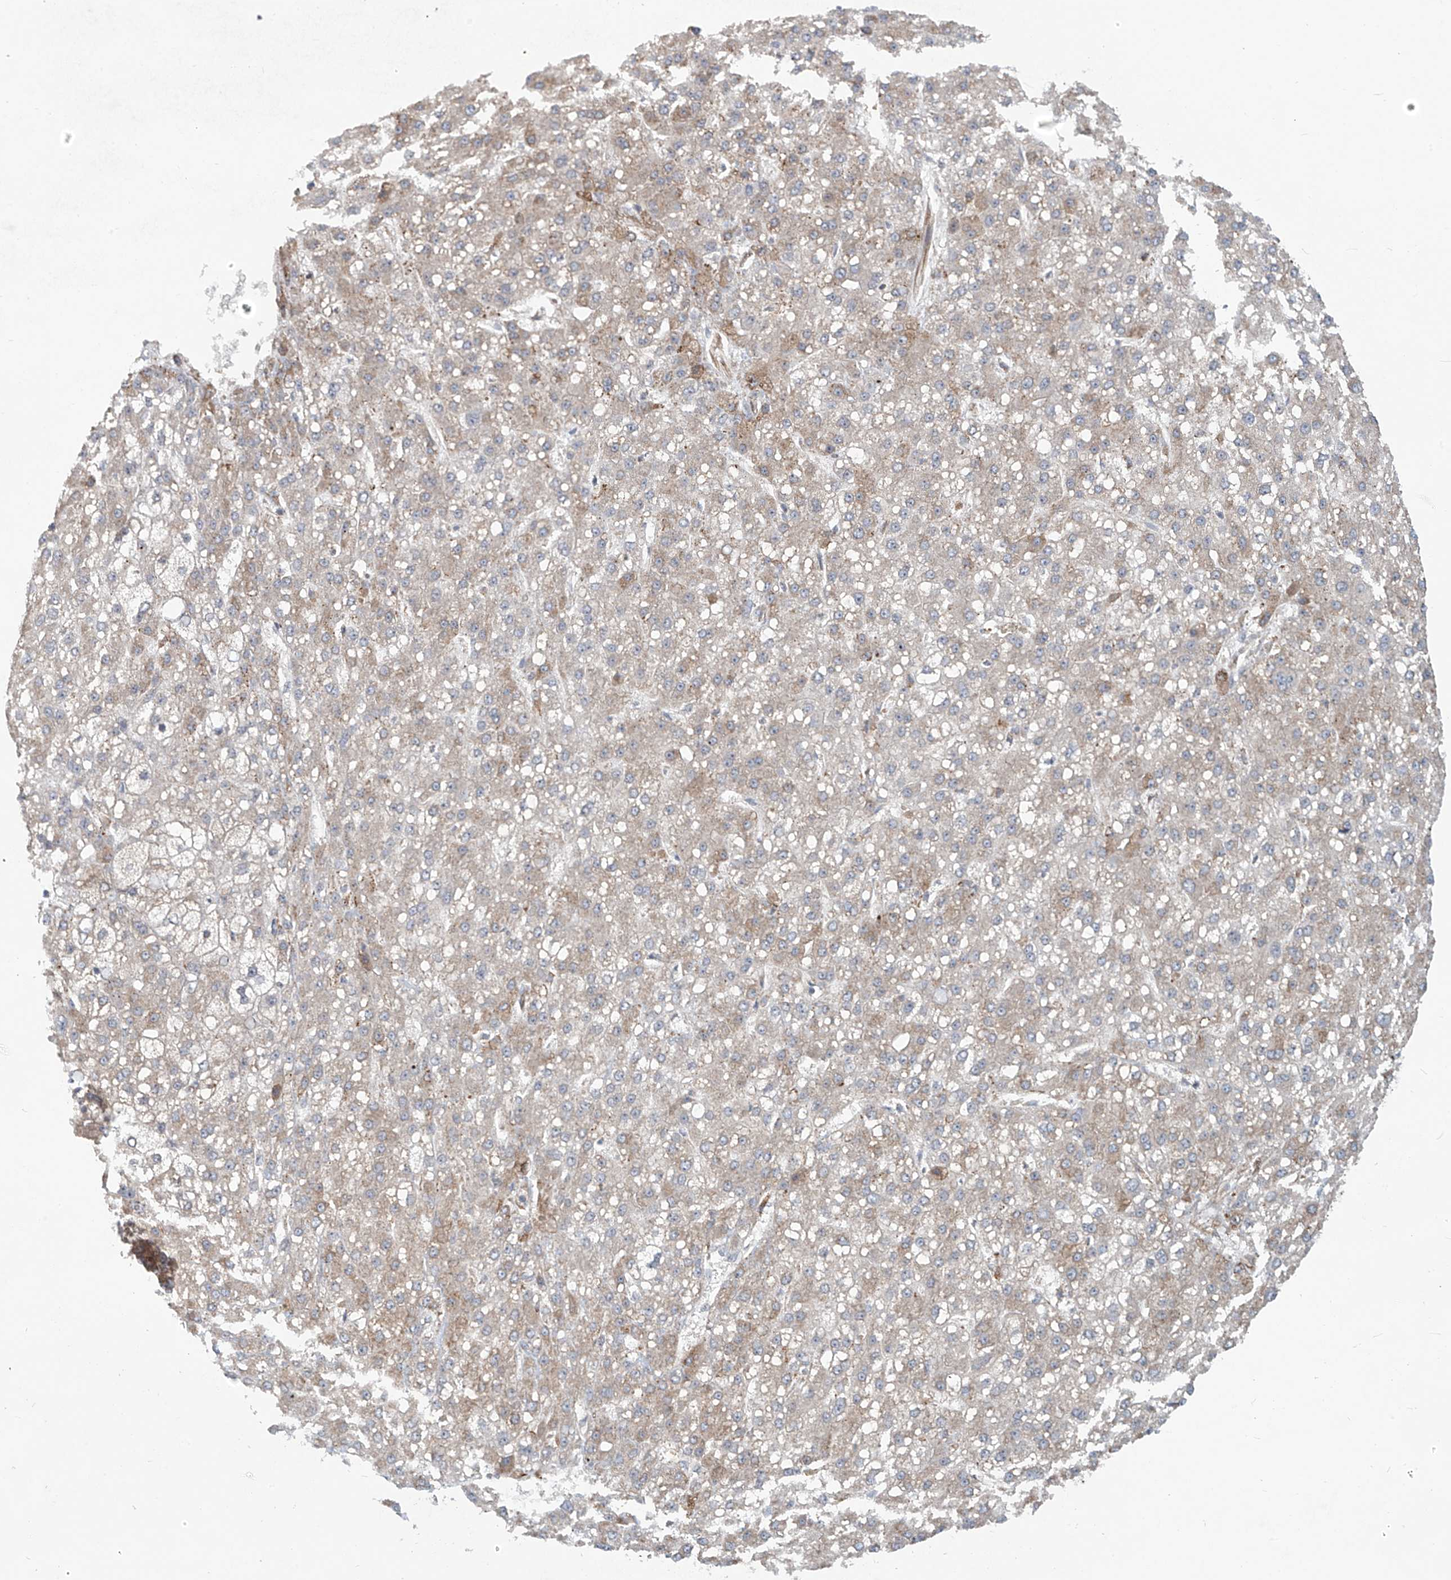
{"staining": {"intensity": "moderate", "quantity": "25%-75%", "location": "cytoplasmic/membranous"}, "tissue": "liver cancer", "cell_type": "Tumor cells", "image_type": "cancer", "snomed": [{"axis": "morphology", "description": "Carcinoma, Hepatocellular, NOS"}, {"axis": "topography", "description": "Liver"}], "caption": "Liver cancer tissue exhibits moderate cytoplasmic/membranous staining in approximately 25%-75% of tumor cells Using DAB (brown) and hematoxylin (blue) stains, captured at high magnification using brightfield microscopy.", "gene": "KATNIP", "patient": {"sex": "male", "age": 67}}